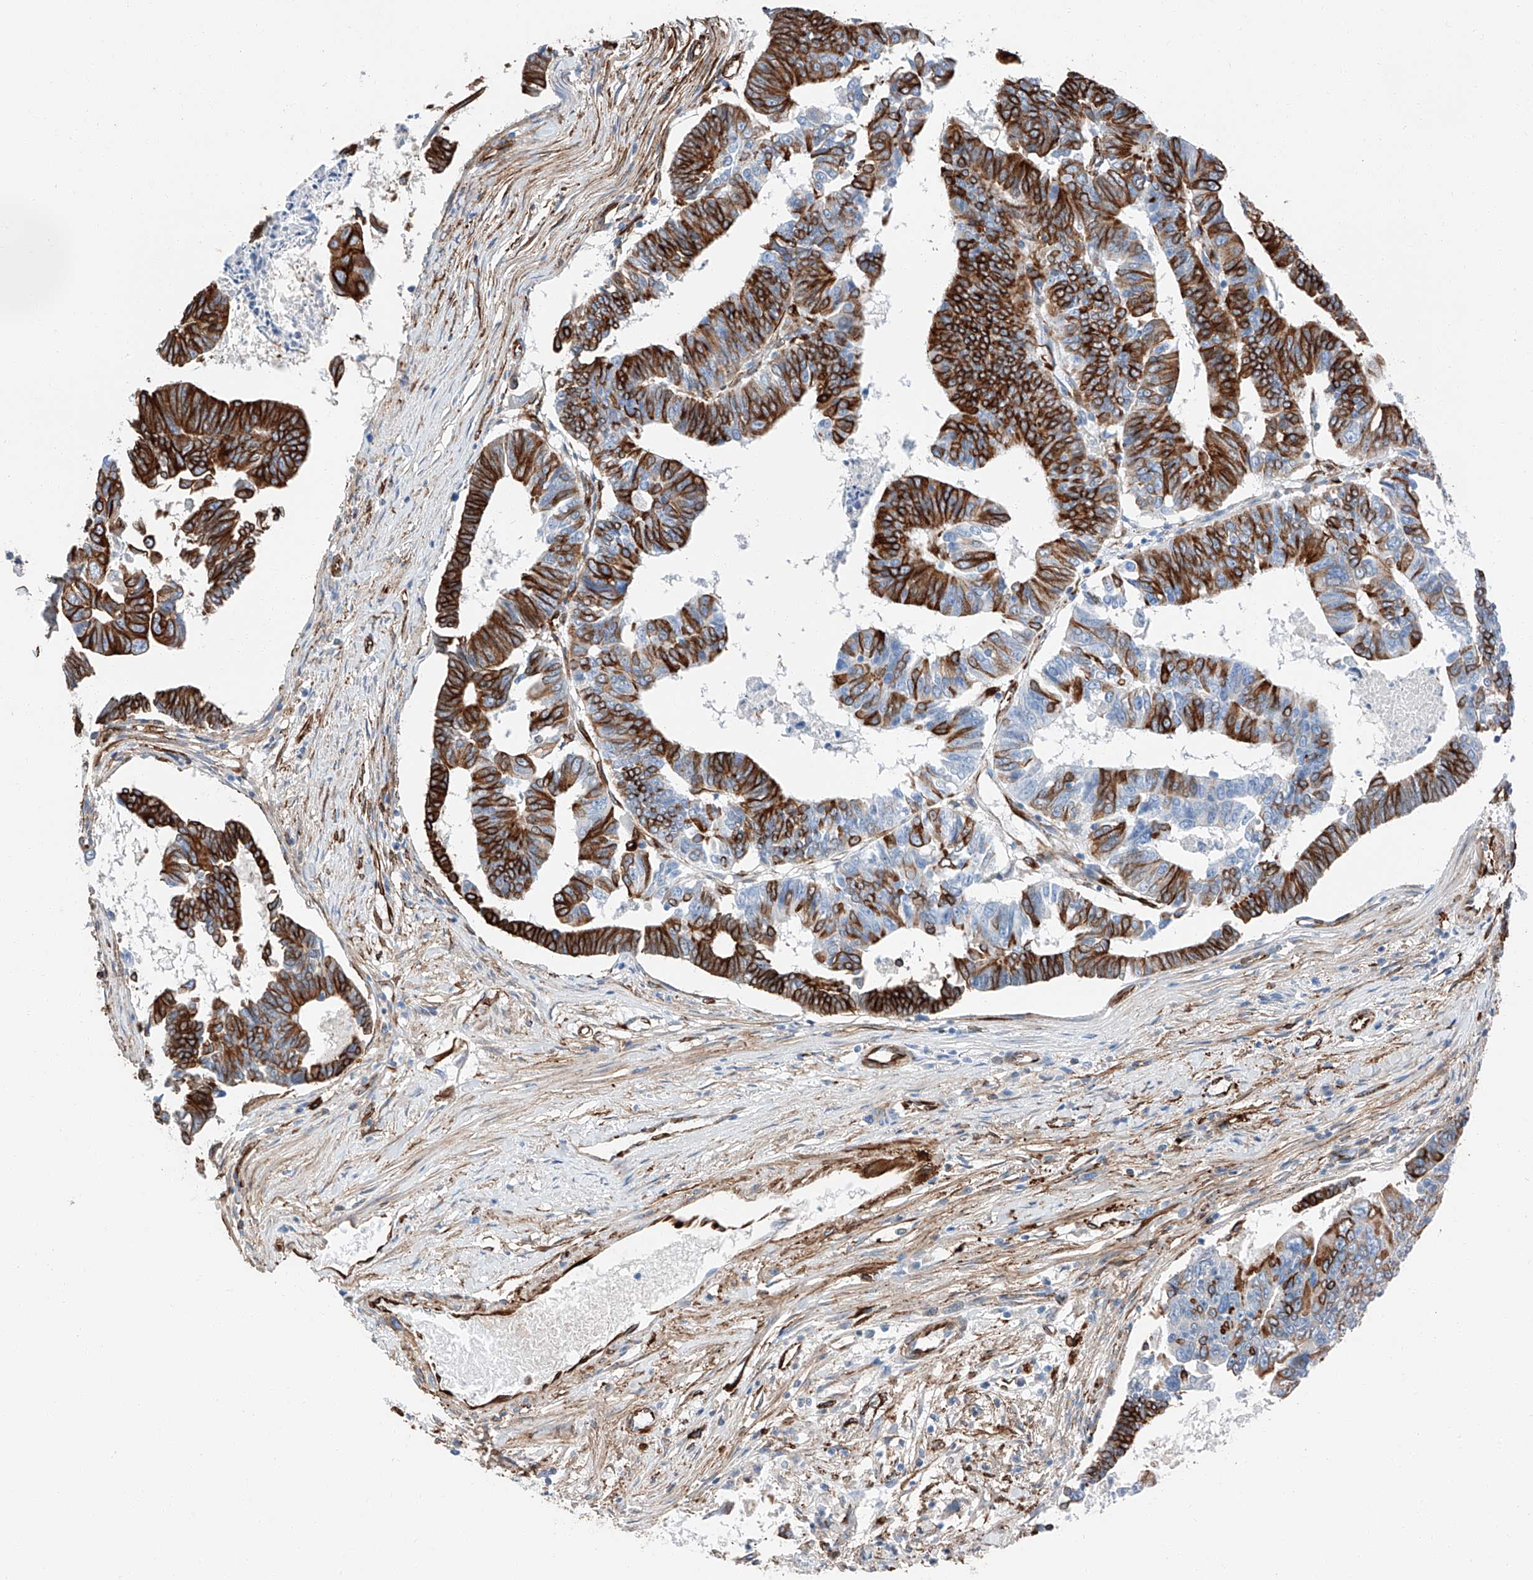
{"staining": {"intensity": "strong", "quantity": ">75%", "location": "cytoplasmic/membranous"}, "tissue": "colorectal cancer", "cell_type": "Tumor cells", "image_type": "cancer", "snomed": [{"axis": "morphology", "description": "Adenocarcinoma, NOS"}, {"axis": "topography", "description": "Rectum"}], "caption": "Strong cytoplasmic/membranous positivity is seen in about >75% of tumor cells in colorectal cancer.", "gene": "ZNF804A", "patient": {"sex": "female", "age": 65}}